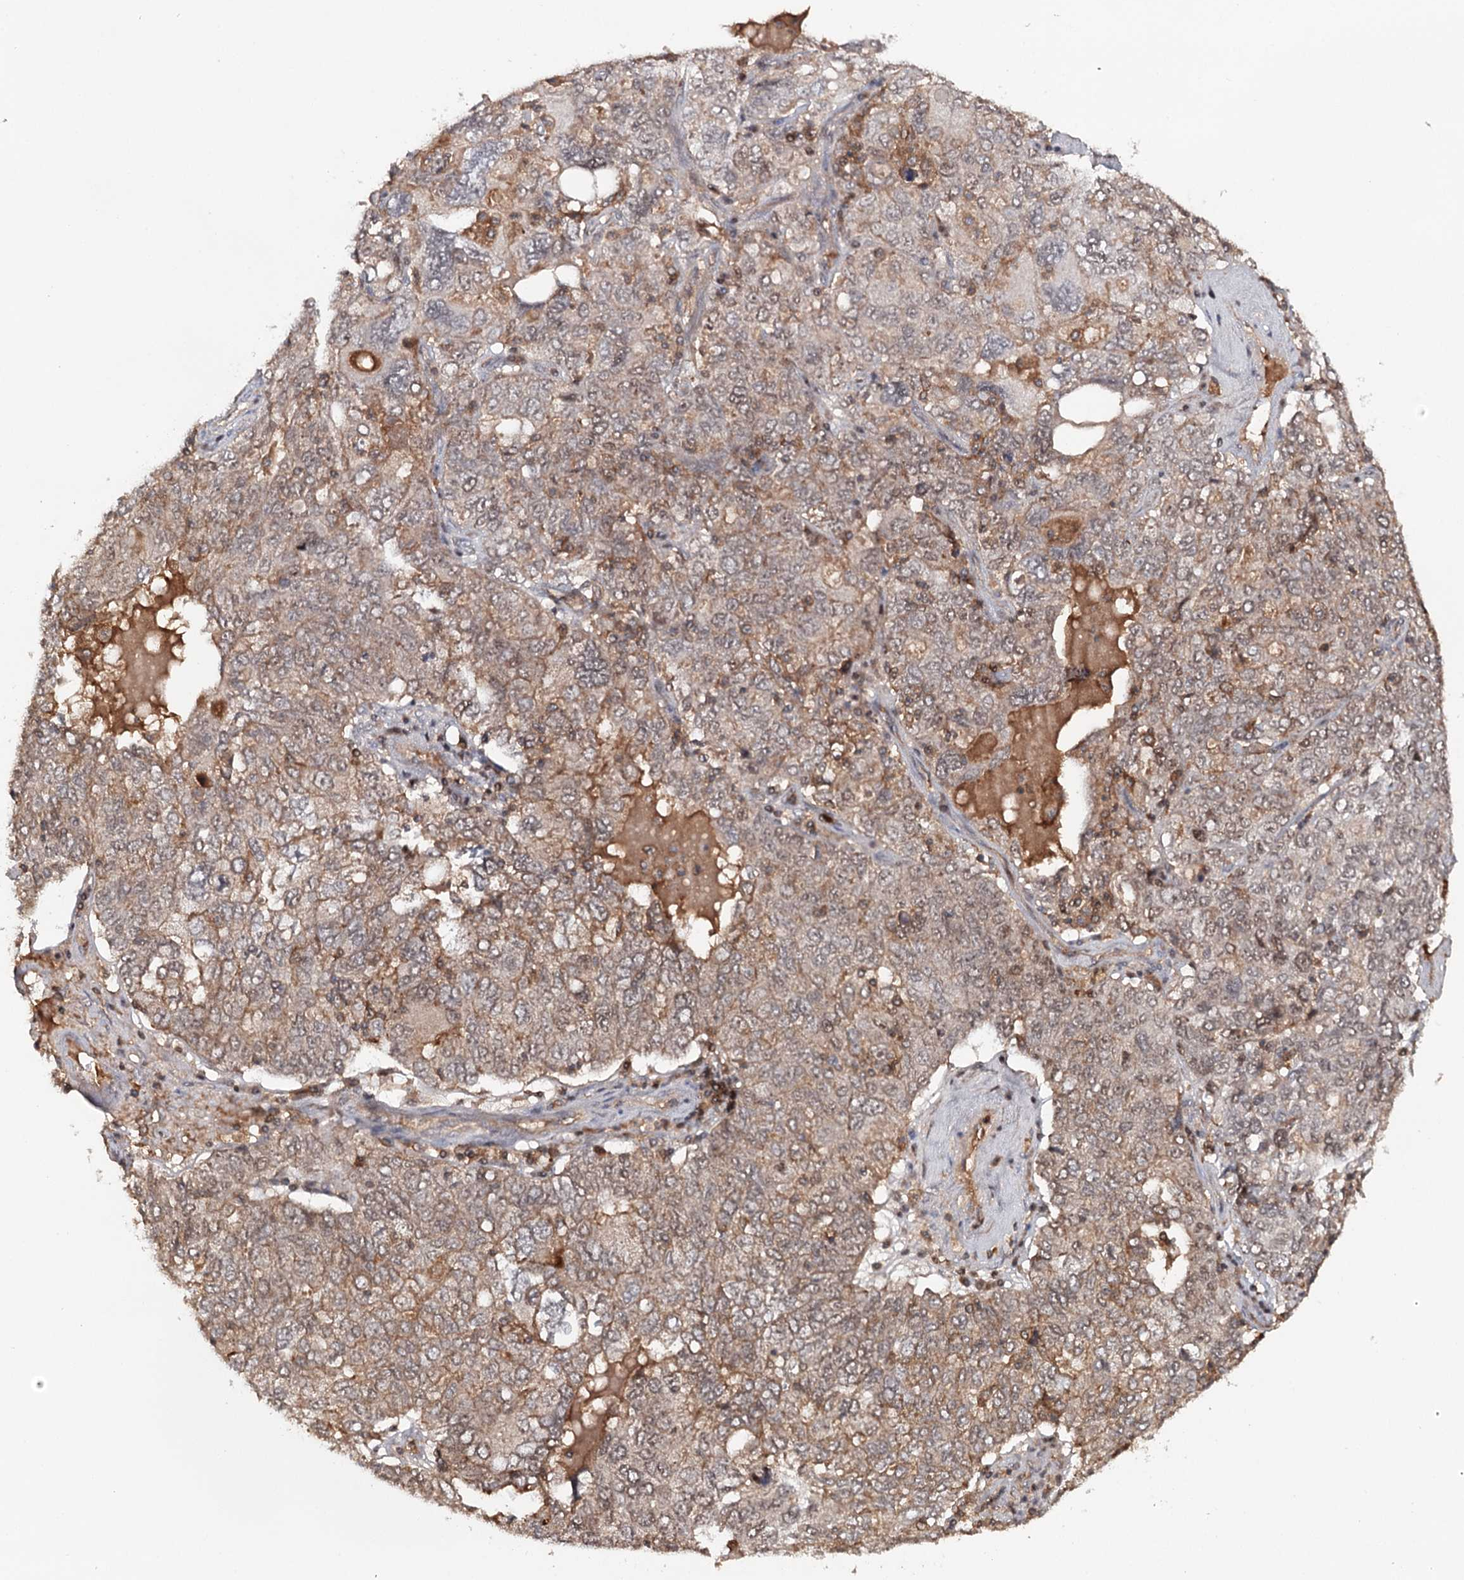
{"staining": {"intensity": "weak", "quantity": "25%-75%", "location": "cytoplasmic/membranous,nuclear"}, "tissue": "ovarian cancer", "cell_type": "Tumor cells", "image_type": "cancer", "snomed": [{"axis": "morphology", "description": "Carcinoma, endometroid"}, {"axis": "topography", "description": "Ovary"}], "caption": "Ovarian cancer (endometroid carcinoma) stained with DAB IHC displays low levels of weak cytoplasmic/membranous and nuclear positivity in about 25%-75% of tumor cells. The staining was performed using DAB (3,3'-diaminobenzidine) to visualize the protein expression in brown, while the nuclei were stained in blue with hematoxylin (Magnification: 20x).", "gene": "BCR", "patient": {"sex": "female", "age": 62}}